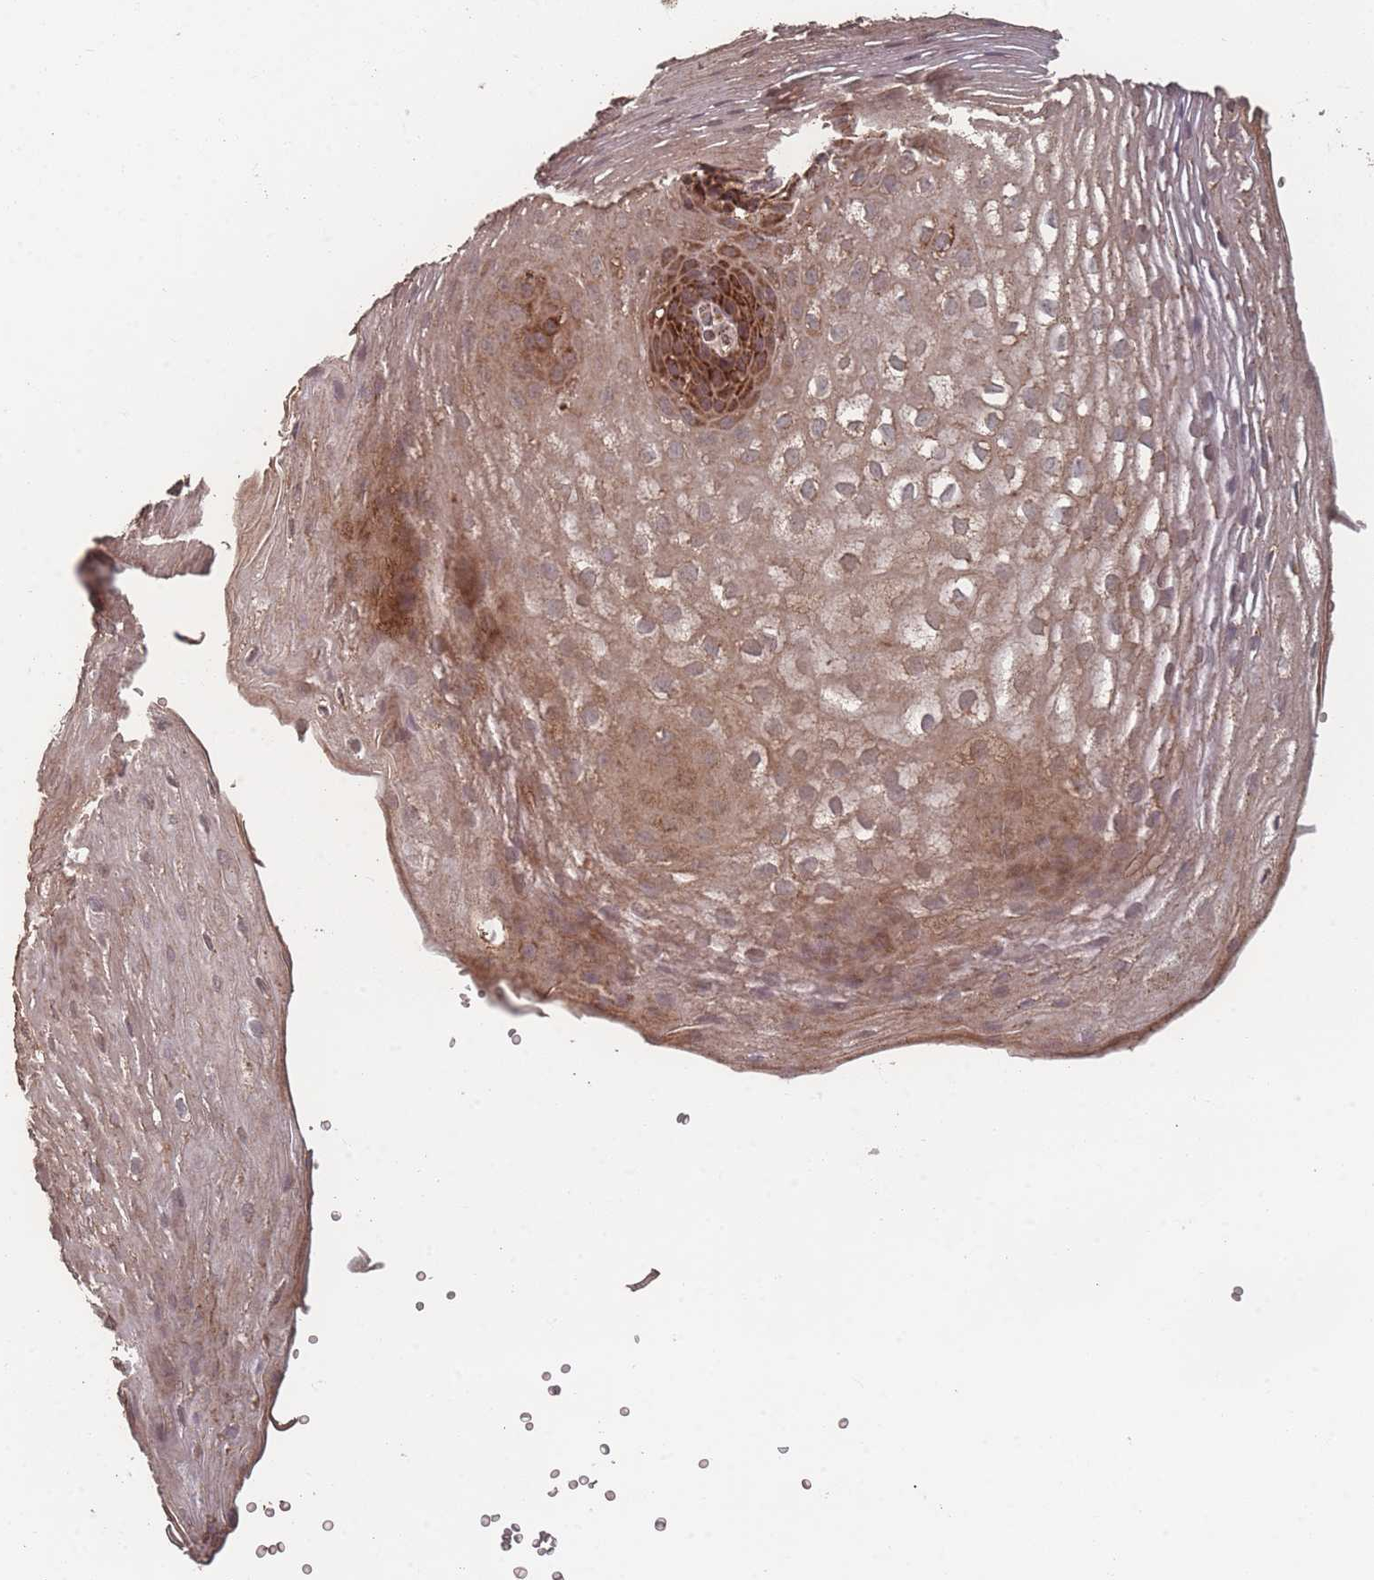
{"staining": {"intensity": "strong", "quantity": ">75%", "location": "cytoplasmic/membranous"}, "tissue": "esophagus", "cell_type": "Squamous epithelial cells", "image_type": "normal", "snomed": [{"axis": "morphology", "description": "Normal tissue, NOS"}, {"axis": "topography", "description": "Esophagus"}], "caption": "Immunohistochemistry (DAB) staining of normal esophagus reveals strong cytoplasmic/membranous protein staining in approximately >75% of squamous epithelial cells.", "gene": "LYRM7", "patient": {"sex": "female", "age": 66}}